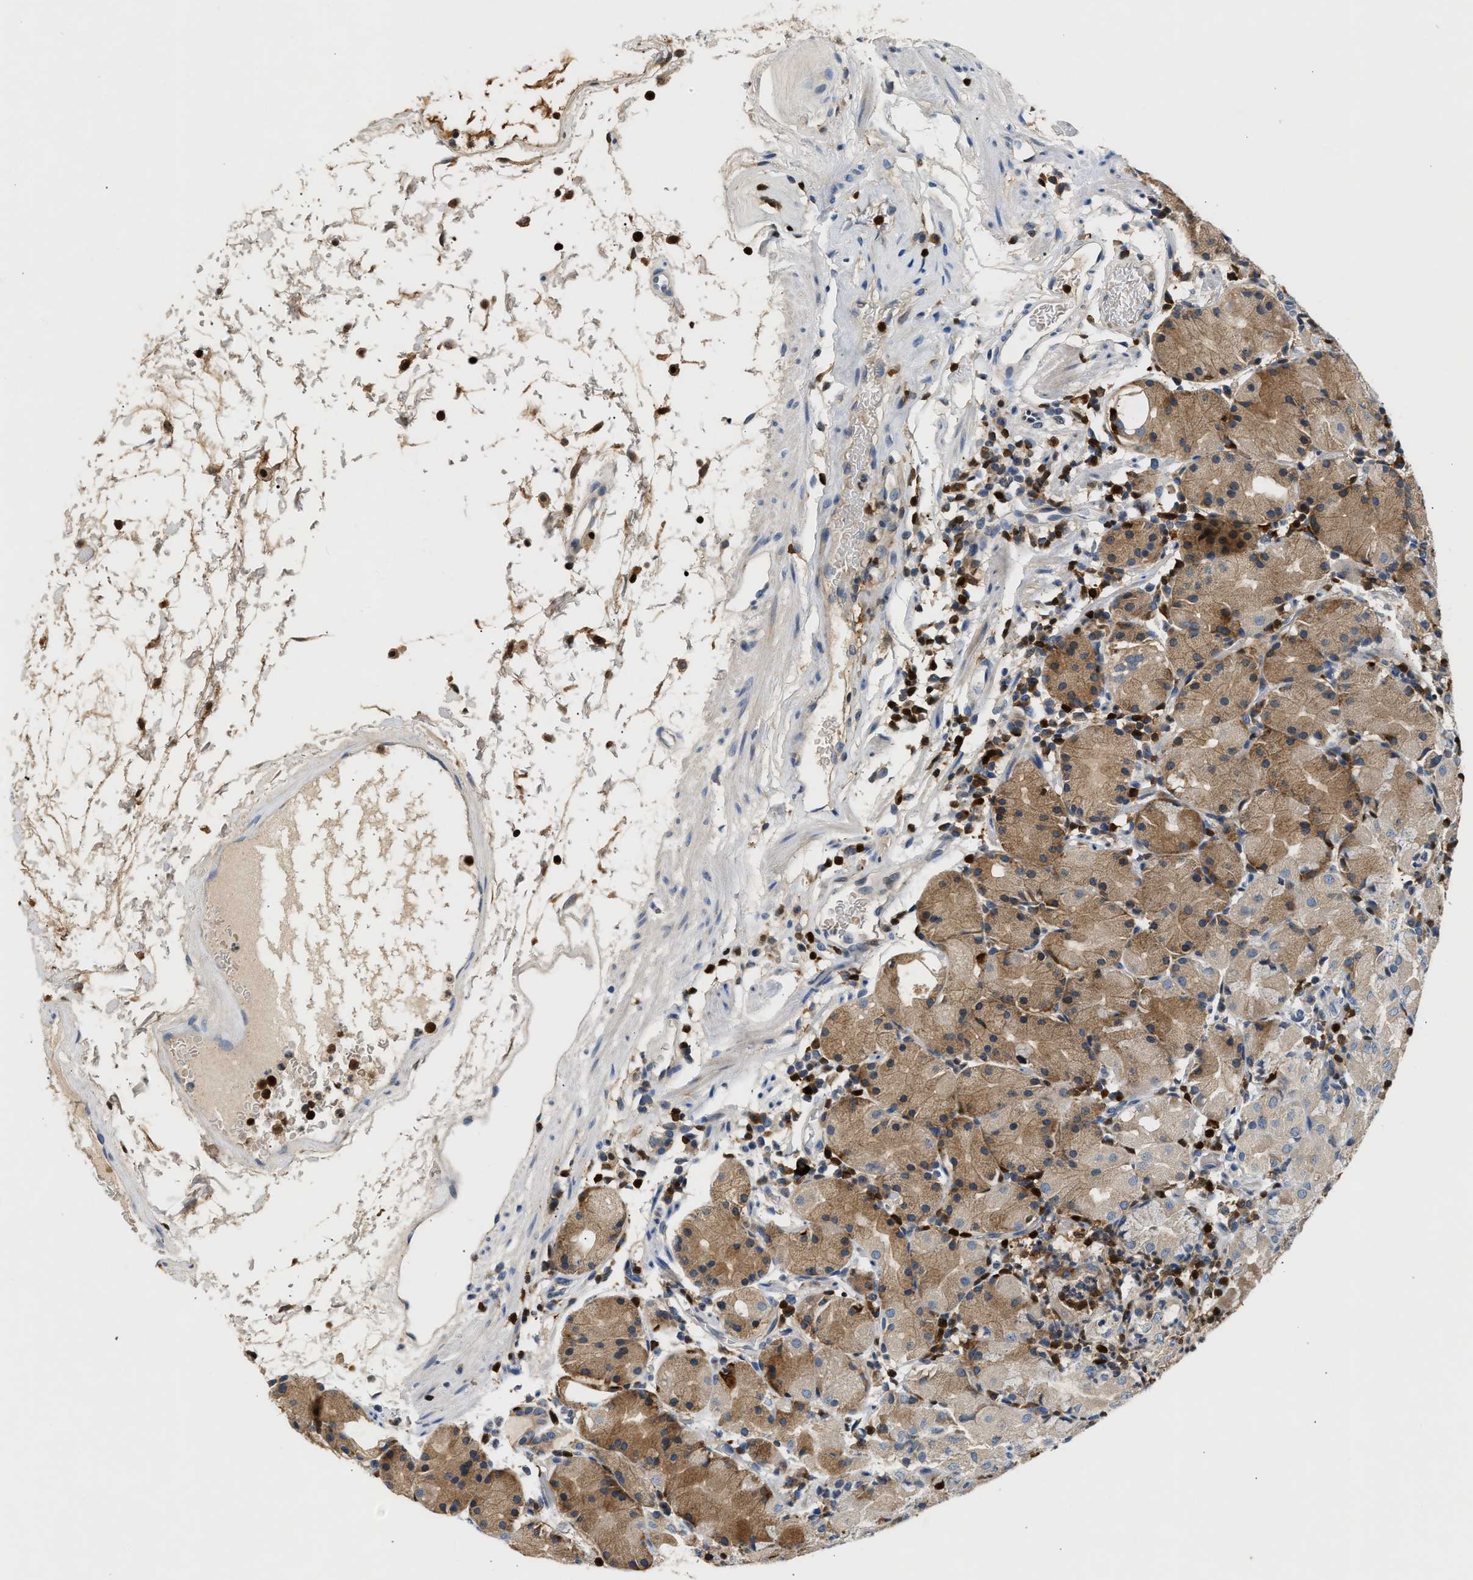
{"staining": {"intensity": "moderate", "quantity": "25%-75%", "location": "cytoplasmic/membranous"}, "tissue": "stomach", "cell_type": "Glandular cells", "image_type": "normal", "snomed": [{"axis": "morphology", "description": "Normal tissue, NOS"}, {"axis": "topography", "description": "Stomach"}, {"axis": "topography", "description": "Stomach, lower"}], "caption": "The image exhibits a brown stain indicating the presence of a protein in the cytoplasmic/membranous of glandular cells in stomach.", "gene": "SLIT2", "patient": {"sex": "female", "age": 75}}